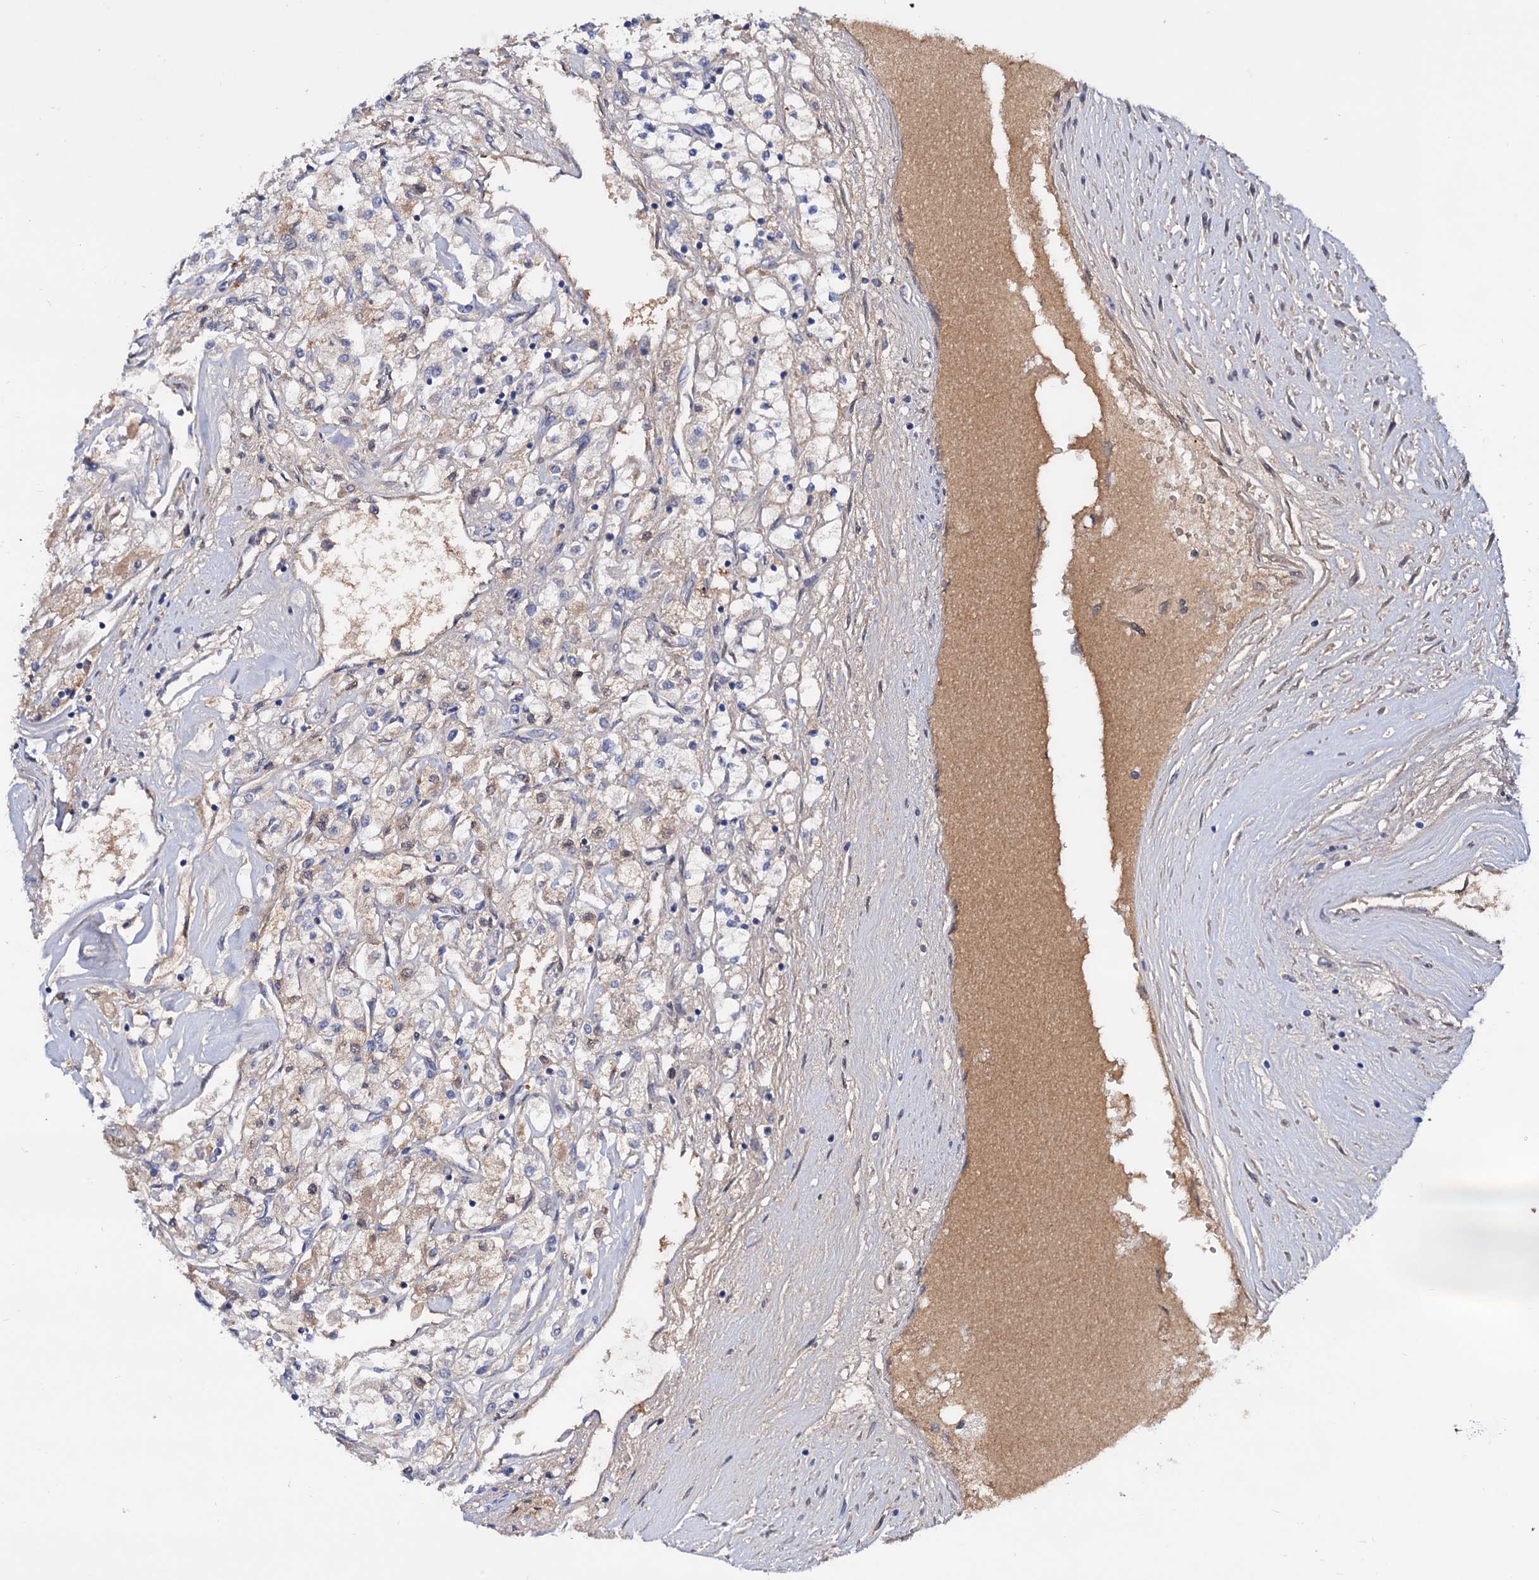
{"staining": {"intensity": "weak", "quantity": "<25%", "location": "cytoplasmic/membranous"}, "tissue": "renal cancer", "cell_type": "Tumor cells", "image_type": "cancer", "snomed": [{"axis": "morphology", "description": "Adenocarcinoma, NOS"}, {"axis": "topography", "description": "Kidney"}], "caption": "IHC of adenocarcinoma (renal) shows no positivity in tumor cells.", "gene": "NPAS4", "patient": {"sex": "male", "age": 80}}